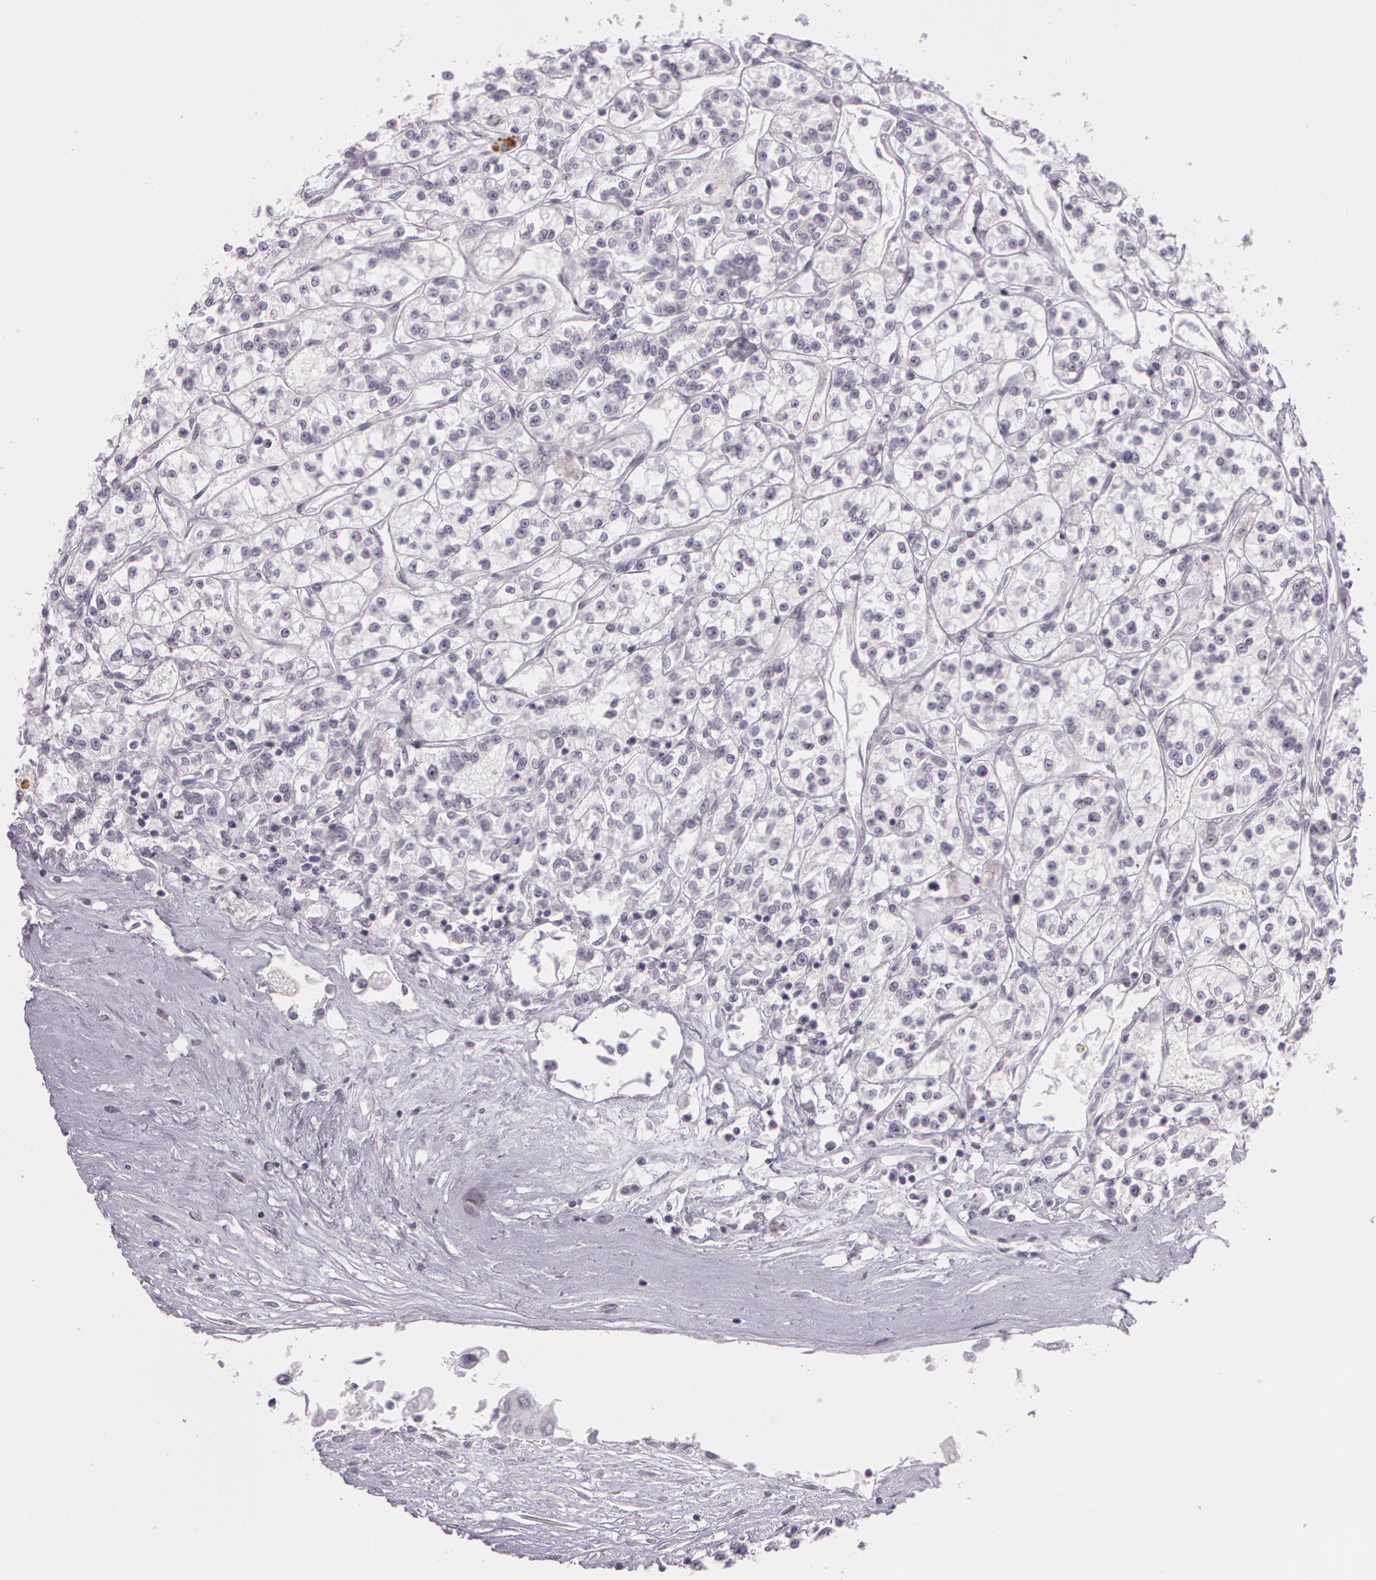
{"staining": {"intensity": "negative", "quantity": "none", "location": "none"}, "tissue": "renal cancer", "cell_type": "Tumor cells", "image_type": "cancer", "snomed": [{"axis": "morphology", "description": "Adenocarcinoma, NOS"}, {"axis": "topography", "description": "Kidney"}], "caption": "This is a histopathology image of IHC staining of renal cancer (adenocarcinoma), which shows no positivity in tumor cells.", "gene": "OTC", "patient": {"sex": "female", "age": 76}}